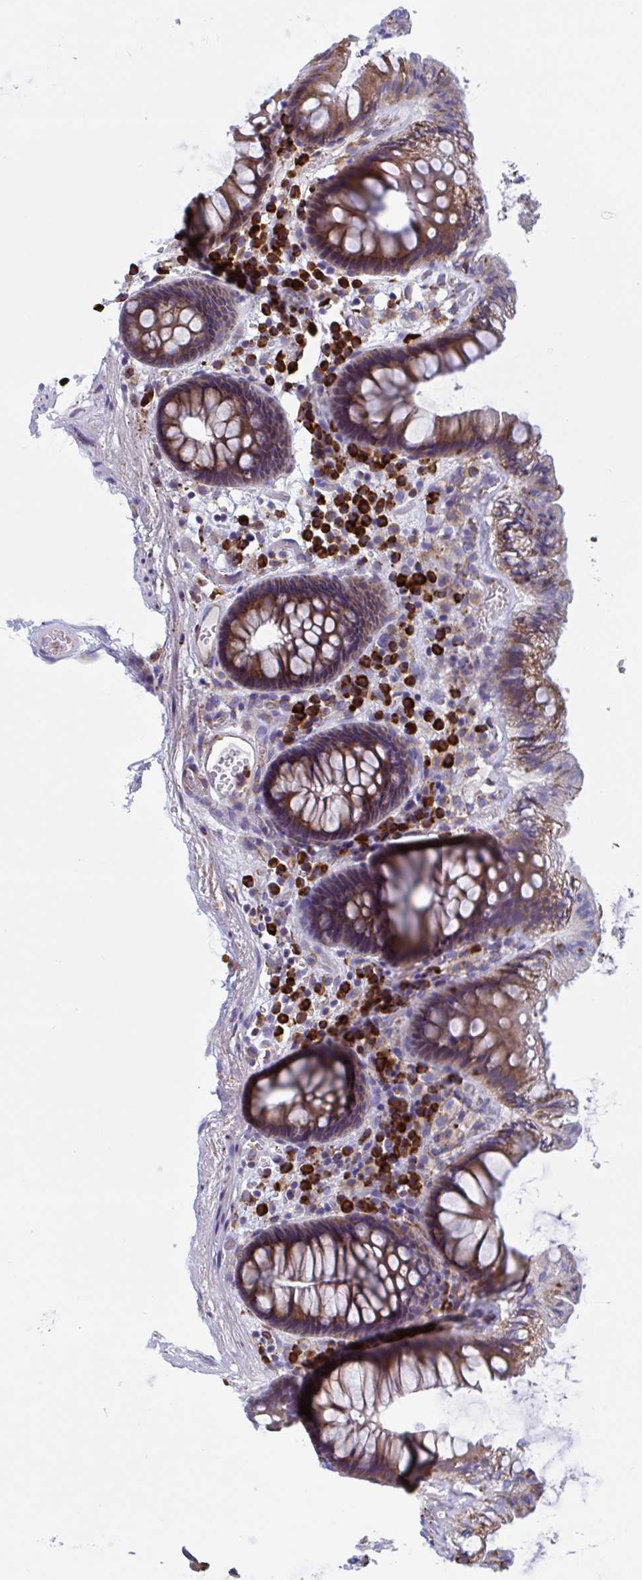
{"staining": {"intensity": "negative", "quantity": "none", "location": "none"}, "tissue": "colon", "cell_type": "Endothelial cells", "image_type": "normal", "snomed": [{"axis": "morphology", "description": "Normal tissue, NOS"}, {"axis": "topography", "description": "Colon"}, {"axis": "topography", "description": "Peripheral nerve tissue"}], "caption": "Immunohistochemistry micrograph of unremarkable colon: colon stained with DAB demonstrates no significant protein expression in endothelial cells.", "gene": "PEAK3", "patient": {"sex": "male", "age": 84}}